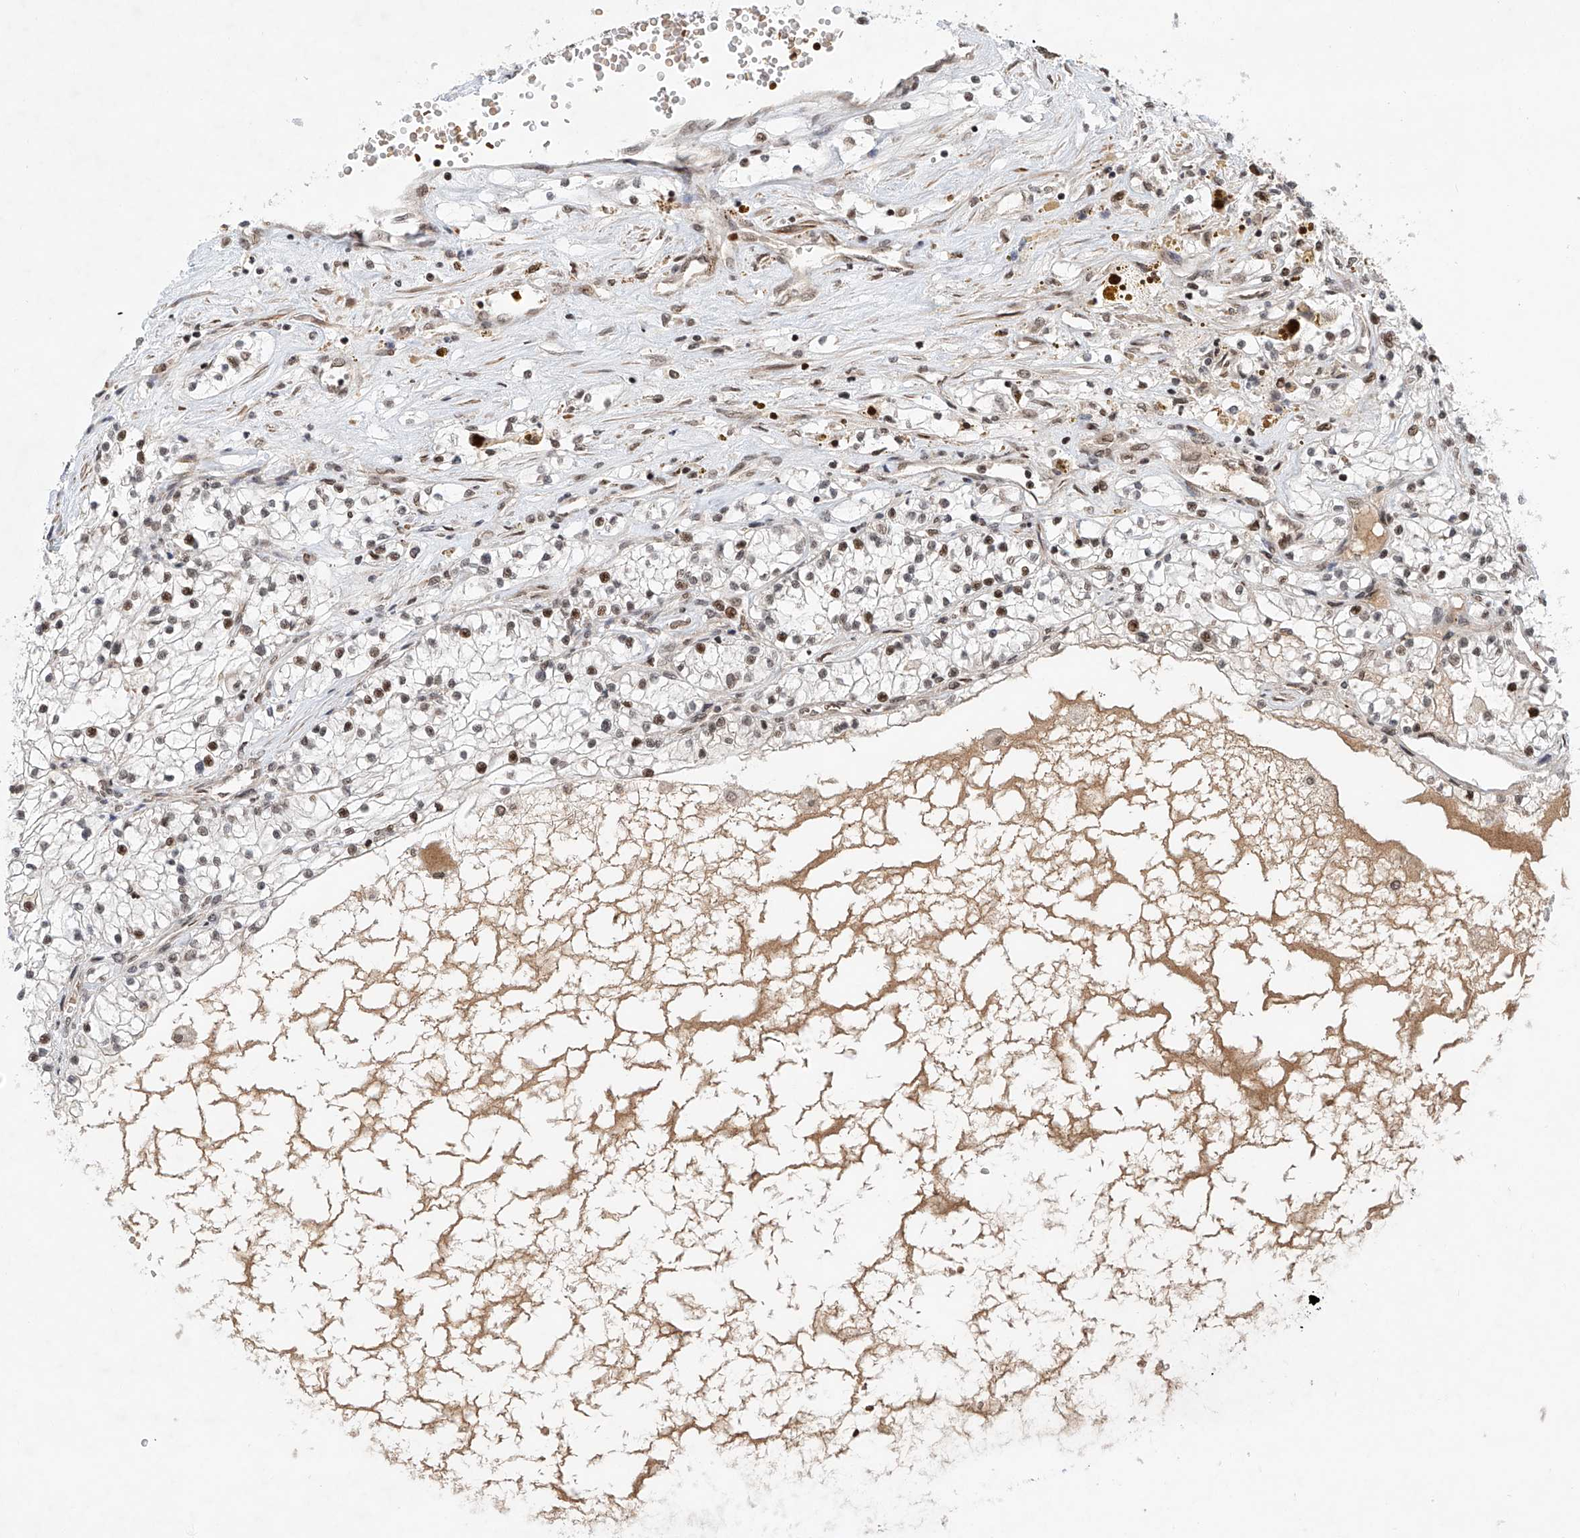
{"staining": {"intensity": "moderate", "quantity": ">75%", "location": "nuclear"}, "tissue": "renal cancer", "cell_type": "Tumor cells", "image_type": "cancer", "snomed": [{"axis": "morphology", "description": "Normal tissue, NOS"}, {"axis": "morphology", "description": "Adenocarcinoma, NOS"}, {"axis": "topography", "description": "Kidney"}], "caption": "A histopathology image of human renal cancer stained for a protein demonstrates moderate nuclear brown staining in tumor cells. The staining was performed using DAB (3,3'-diaminobenzidine) to visualize the protein expression in brown, while the nuclei were stained in blue with hematoxylin (Magnification: 20x).", "gene": "ZNF470", "patient": {"sex": "male", "age": 68}}